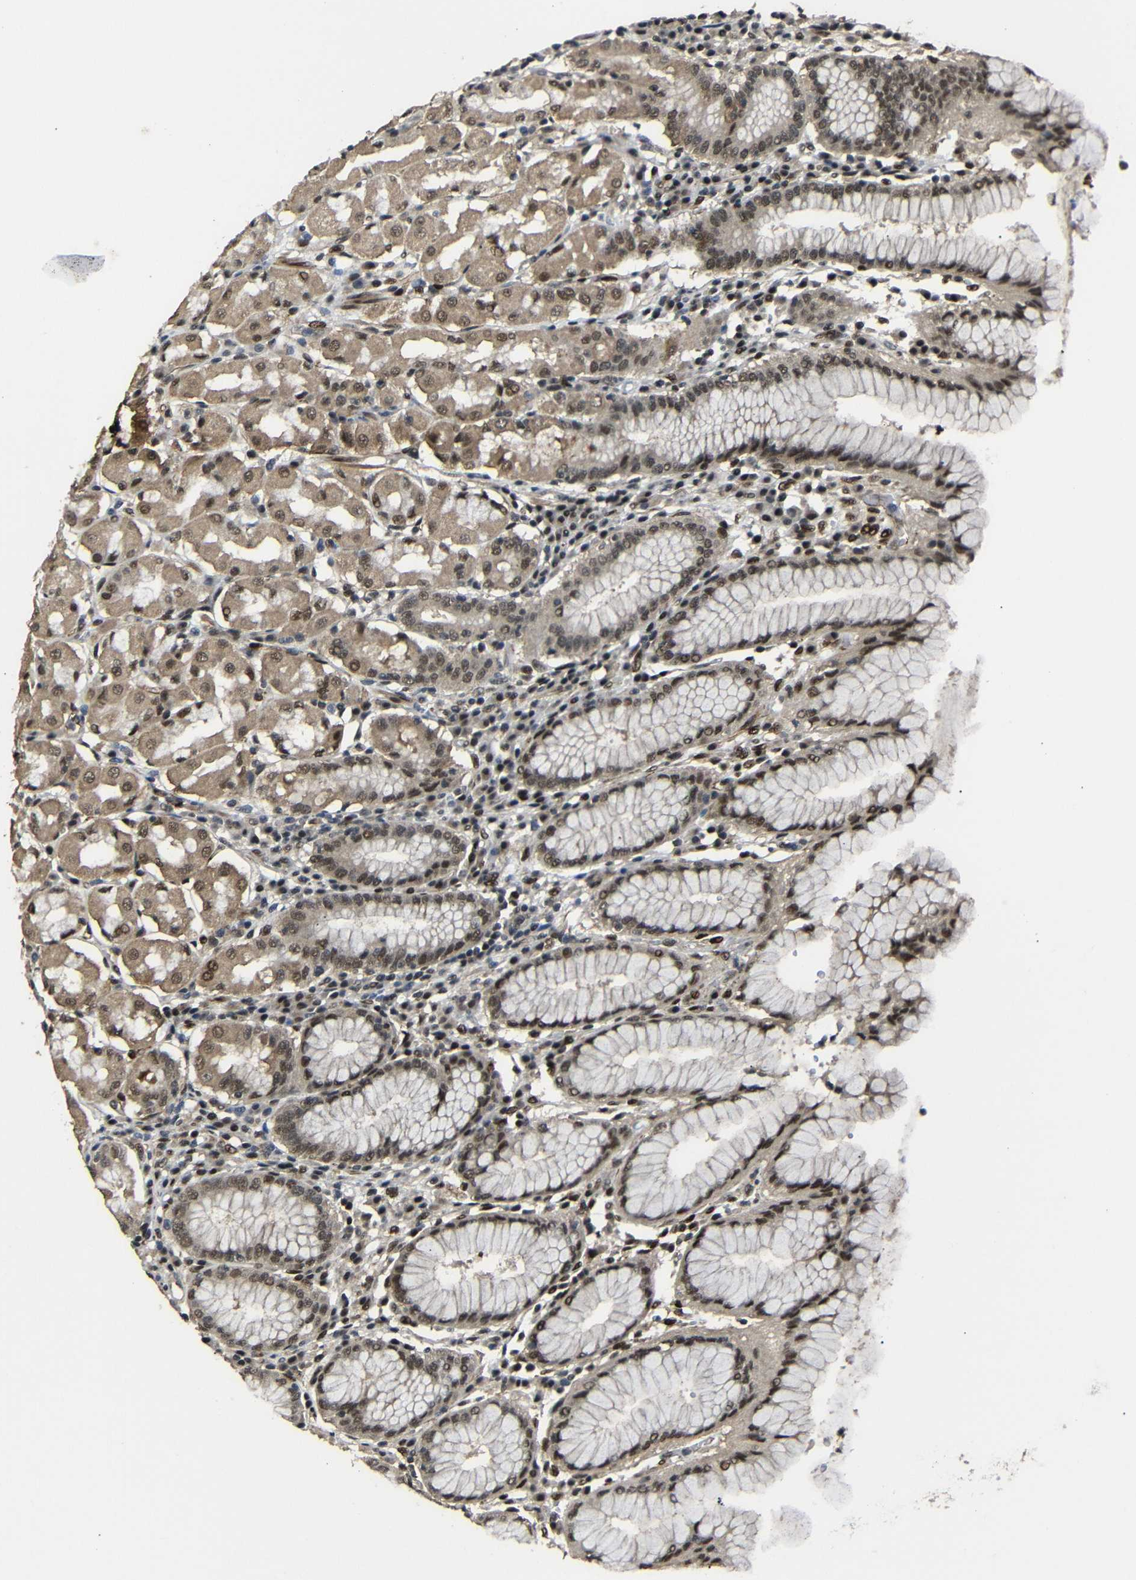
{"staining": {"intensity": "moderate", "quantity": ">75%", "location": "cytoplasmic/membranous,nuclear"}, "tissue": "stomach", "cell_type": "Glandular cells", "image_type": "normal", "snomed": [{"axis": "morphology", "description": "Normal tissue, NOS"}, {"axis": "topography", "description": "Stomach"}, {"axis": "topography", "description": "Stomach, lower"}], "caption": "Immunohistochemical staining of normal stomach shows medium levels of moderate cytoplasmic/membranous,nuclear expression in approximately >75% of glandular cells.", "gene": "TBX2", "patient": {"sex": "female", "age": 56}}